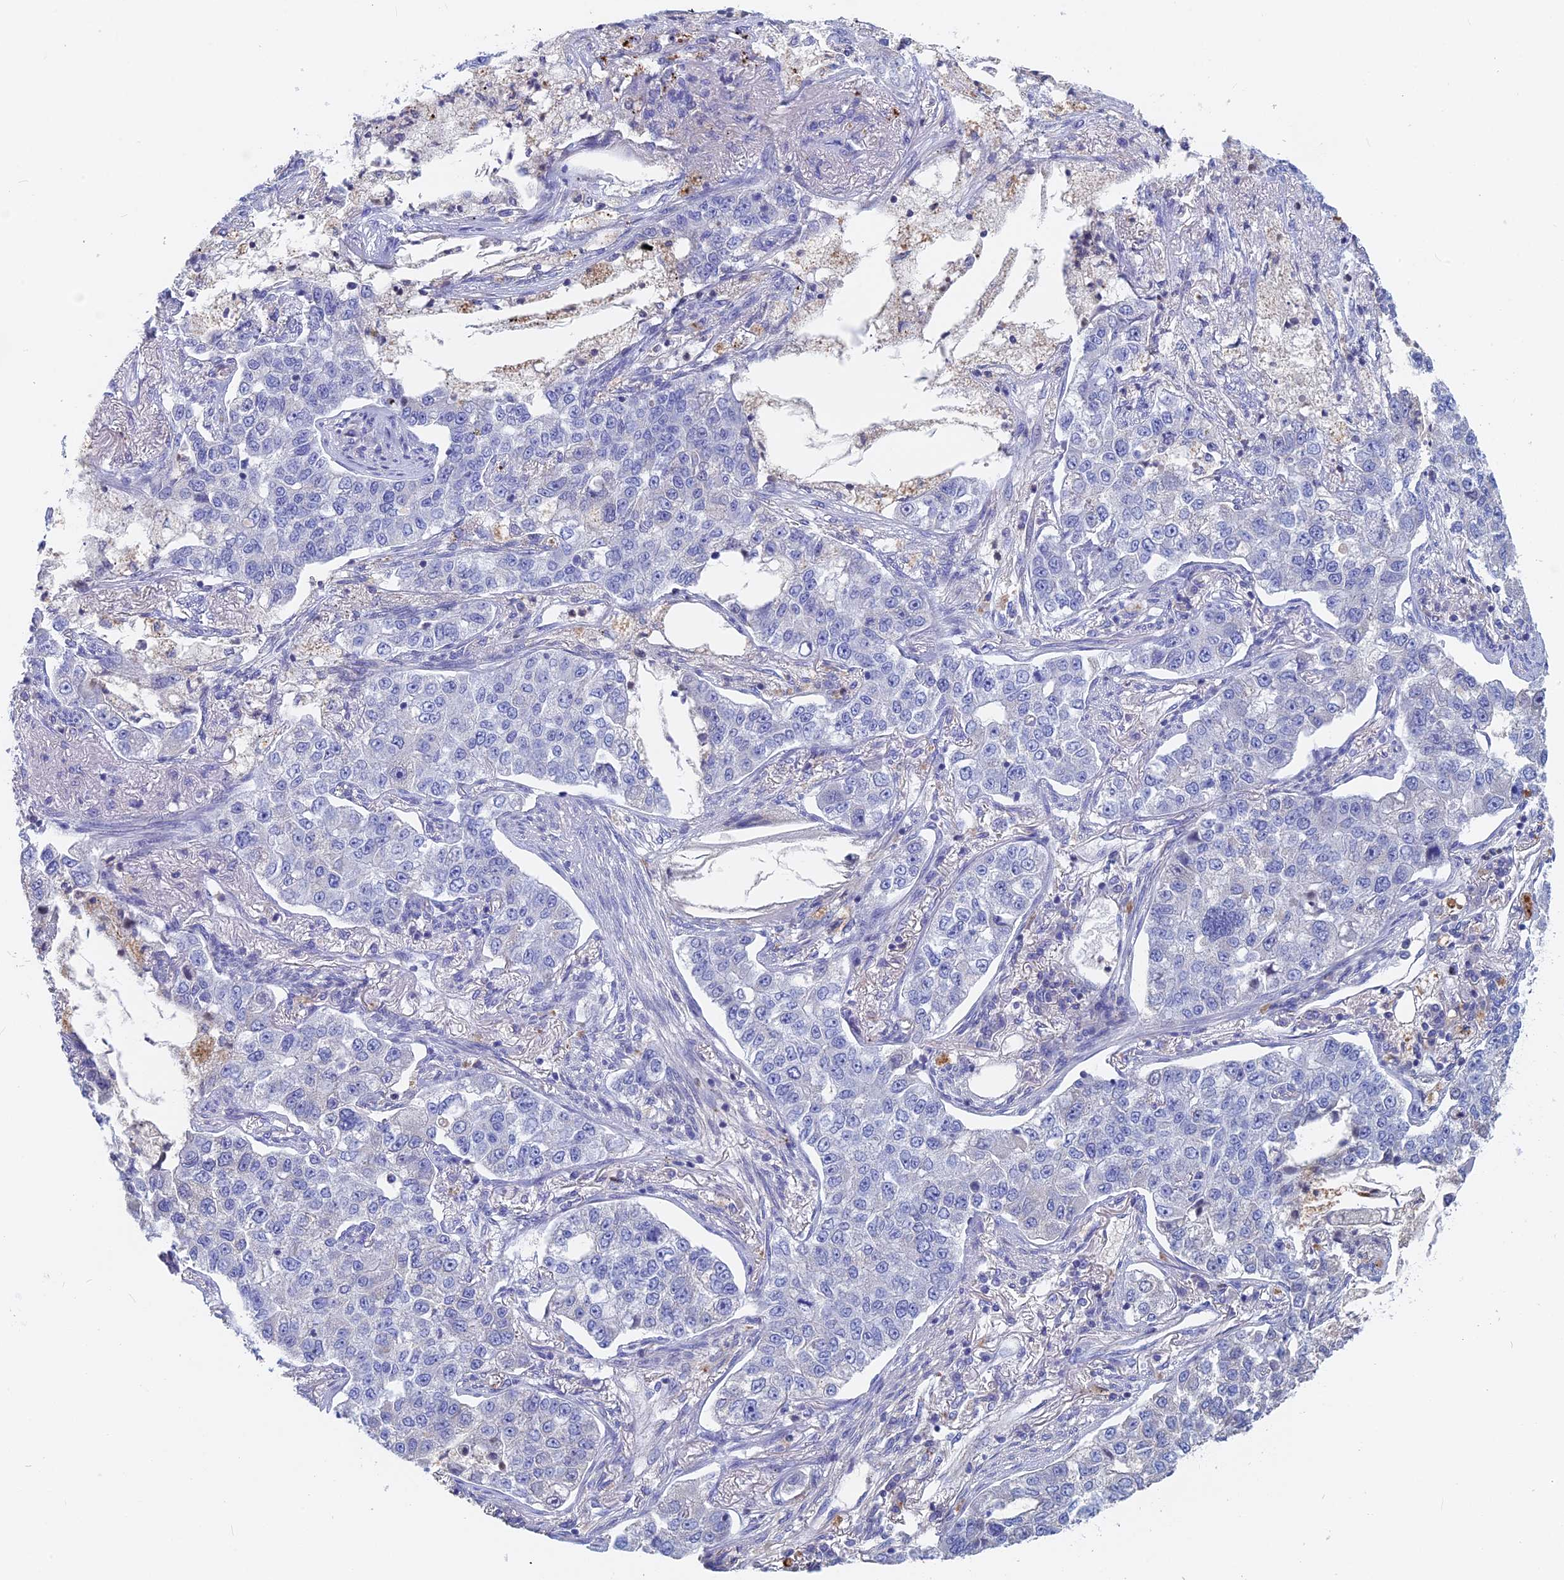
{"staining": {"intensity": "negative", "quantity": "none", "location": "none"}, "tissue": "lung cancer", "cell_type": "Tumor cells", "image_type": "cancer", "snomed": [{"axis": "morphology", "description": "Adenocarcinoma, NOS"}, {"axis": "topography", "description": "Lung"}], "caption": "High magnification brightfield microscopy of lung cancer (adenocarcinoma) stained with DAB (brown) and counterstained with hematoxylin (blue): tumor cells show no significant positivity.", "gene": "ACP7", "patient": {"sex": "male", "age": 49}}